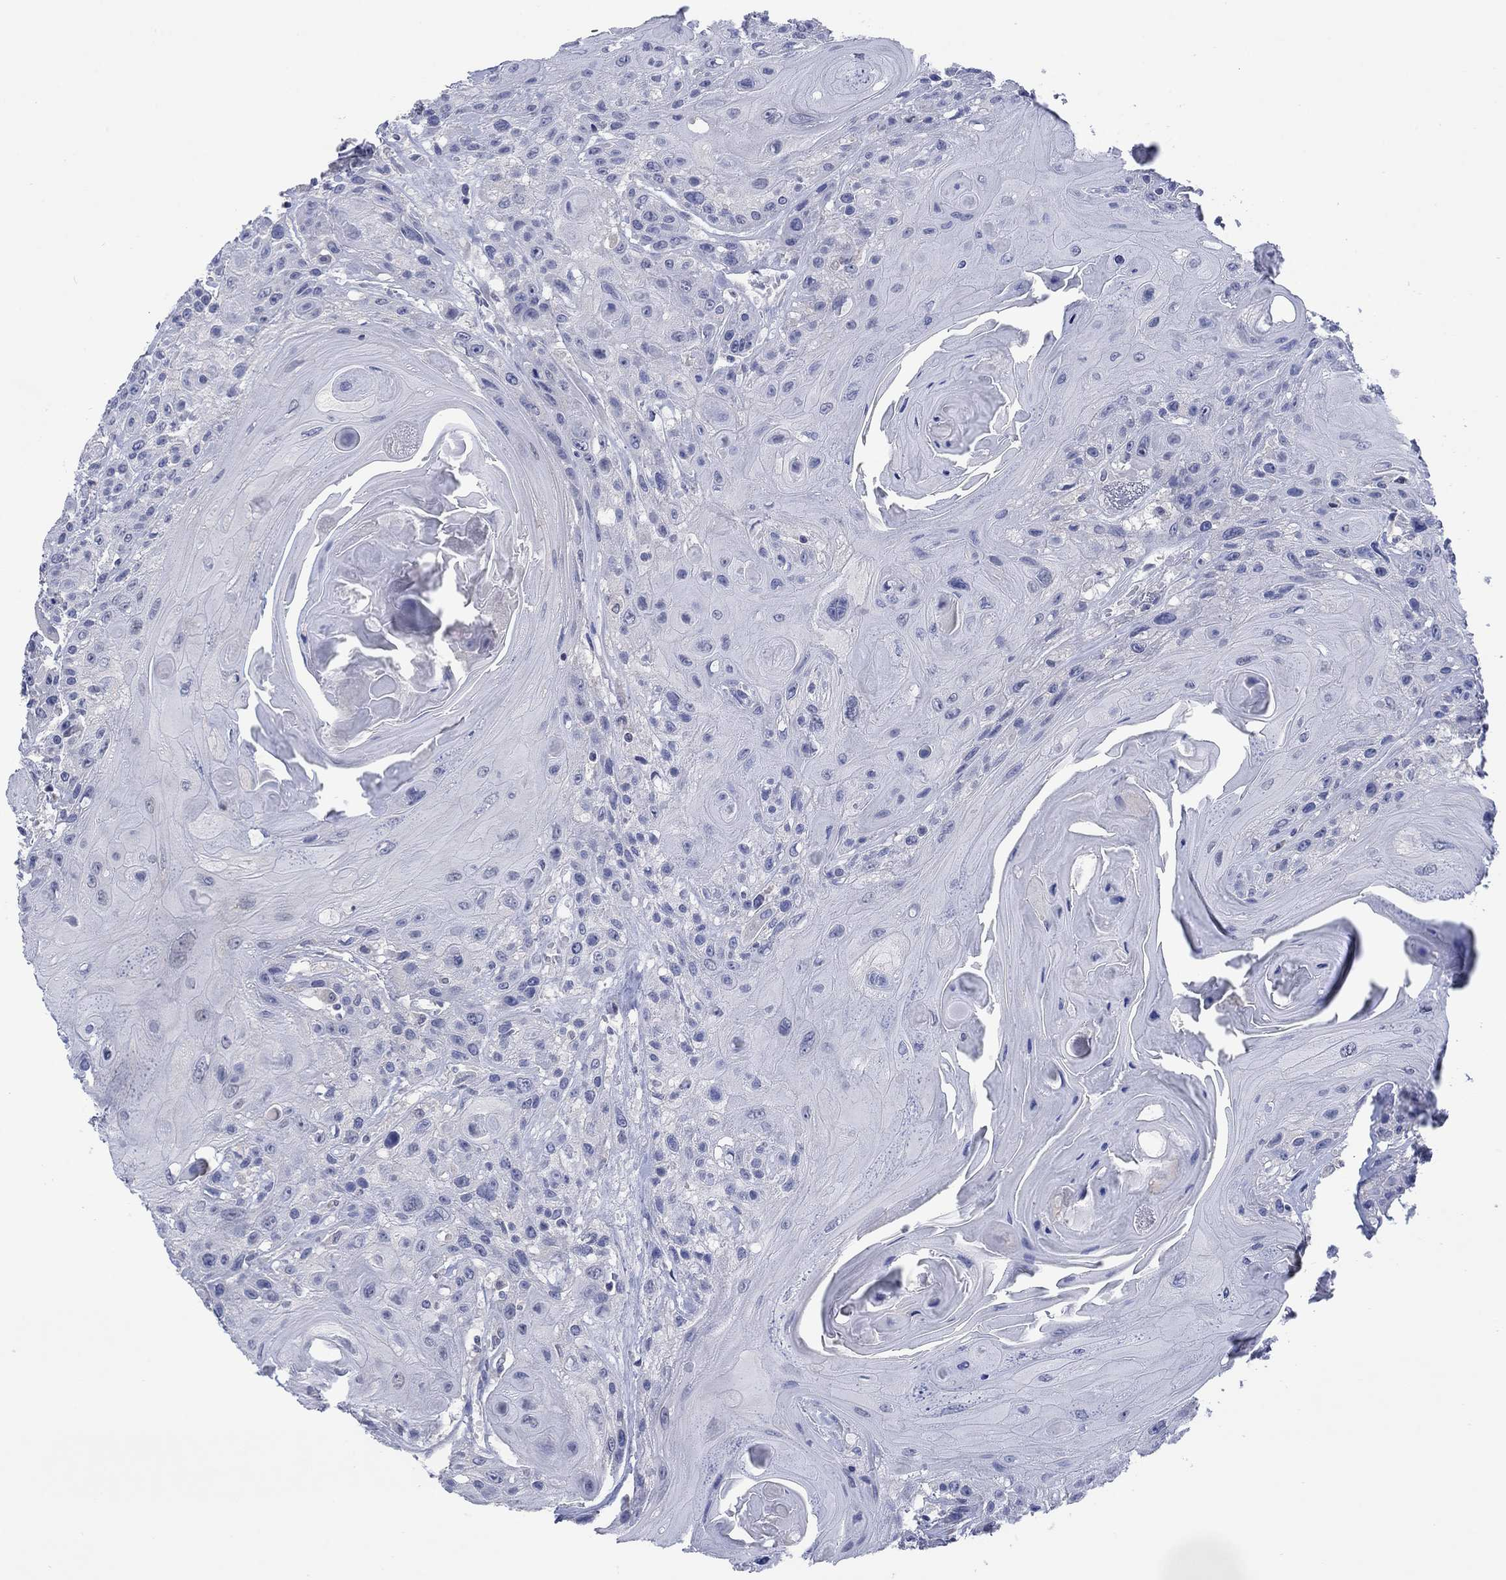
{"staining": {"intensity": "negative", "quantity": "none", "location": "none"}, "tissue": "head and neck cancer", "cell_type": "Tumor cells", "image_type": "cancer", "snomed": [{"axis": "morphology", "description": "Squamous cell carcinoma, NOS"}, {"axis": "topography", "description": "Head-Neck"}], "caption": "High magnification brightfield microscopy of head and neck cancer stained with DAB (brown) and counterstained with hematoxylin (blue): tumor cells show no significant expression.", "gene": "FER1L6", "patient": {"sex": "female", "age": 59}}